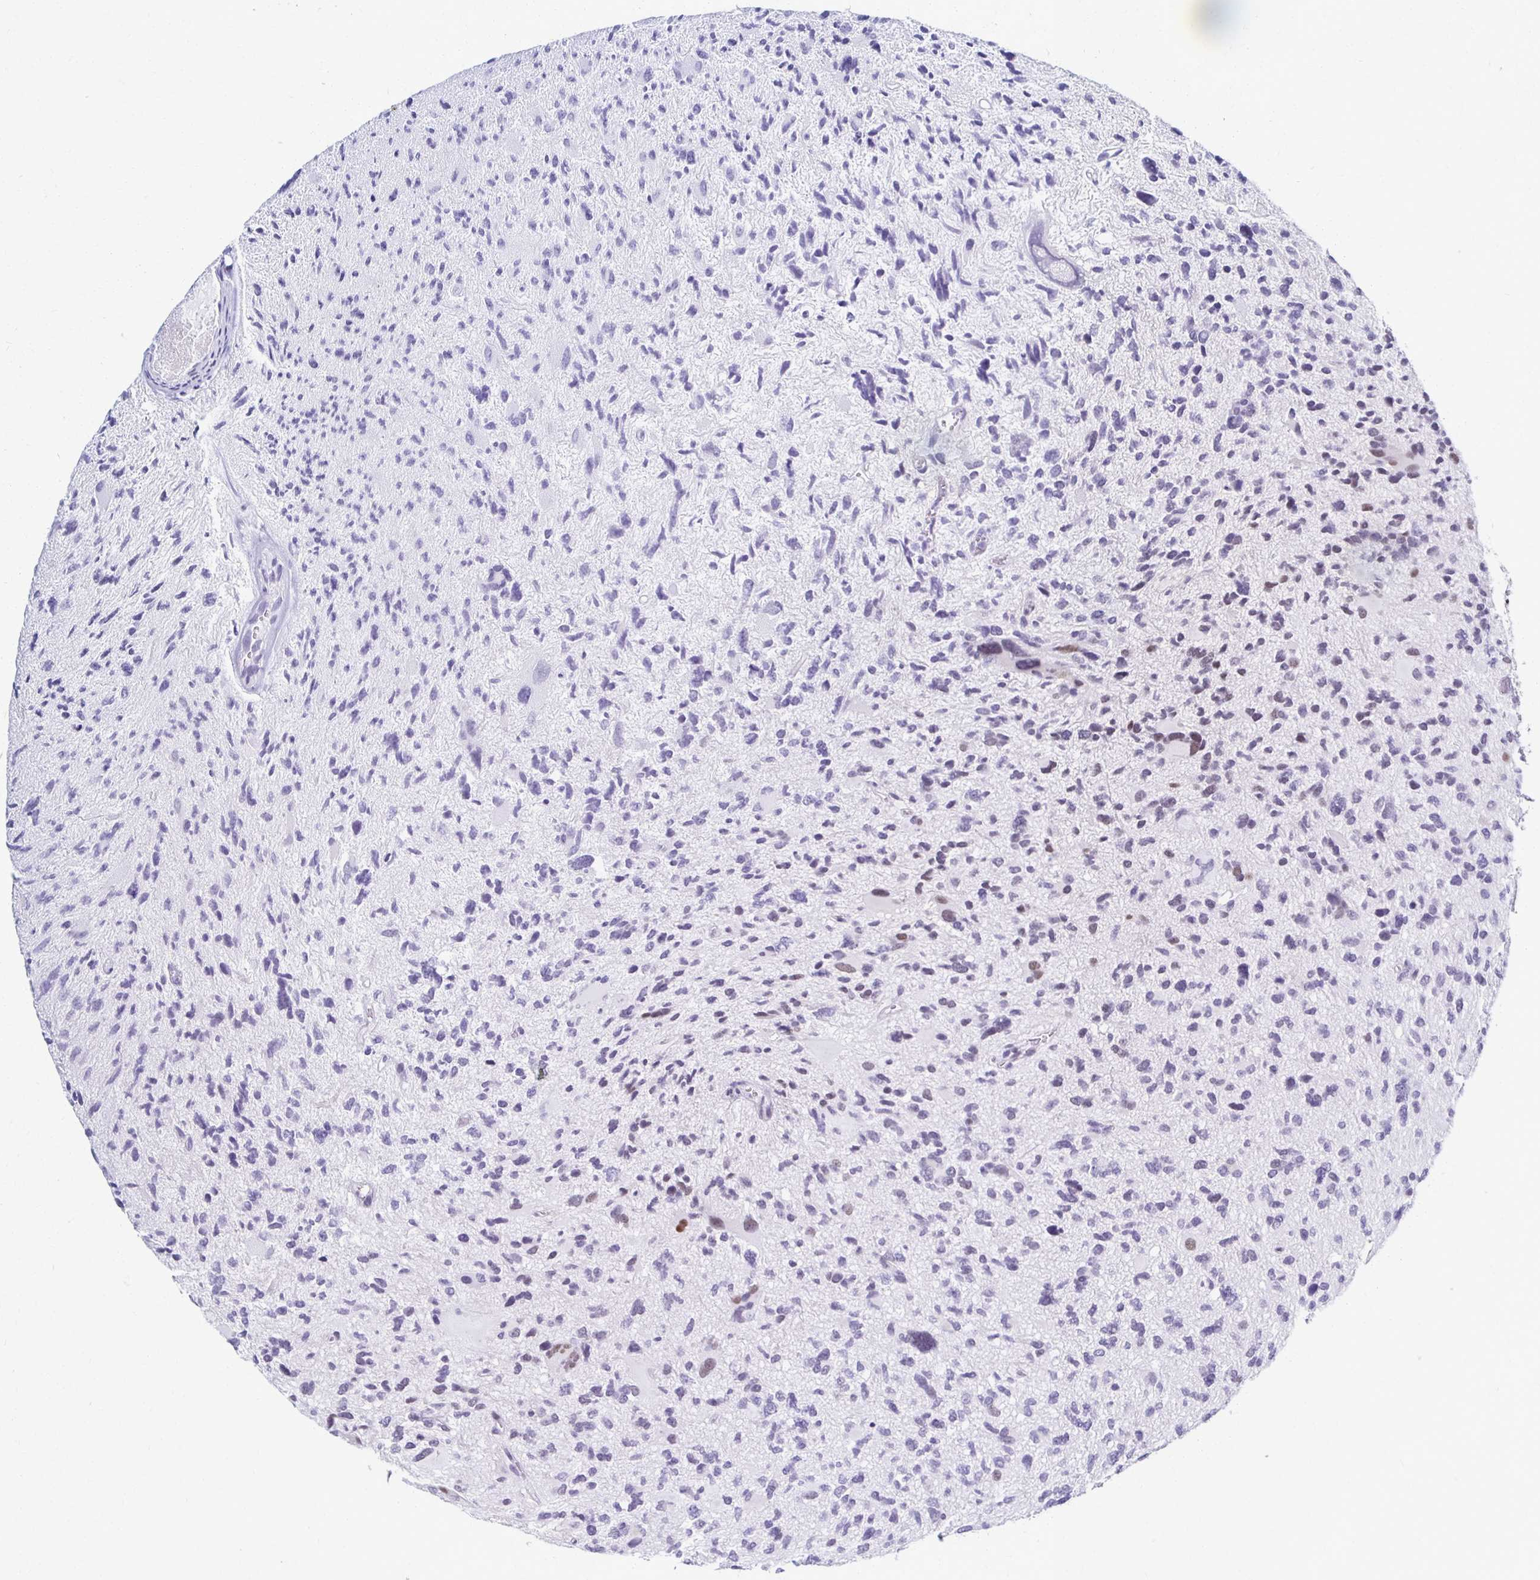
{"staining": {"intensity": "negative", "quantity": "none", "location": "none"}, "tissue": "glioma", "cell_type": "Tumor cells", "image_type": "cancer", "snomed": [{"axis": "morphology", "description": "Glioma, malignant, High grade"}, {"axis": "topography", "description": "Brain"}], "caption": "Immunohistochemical staining of glioma reveals no significant expression in tumor cells. (Immunohistochemistry (ihc), brightfield microscopy, high magnification).", "gene": "IRF7", "patient": {"sex": "female", "age": 11}}